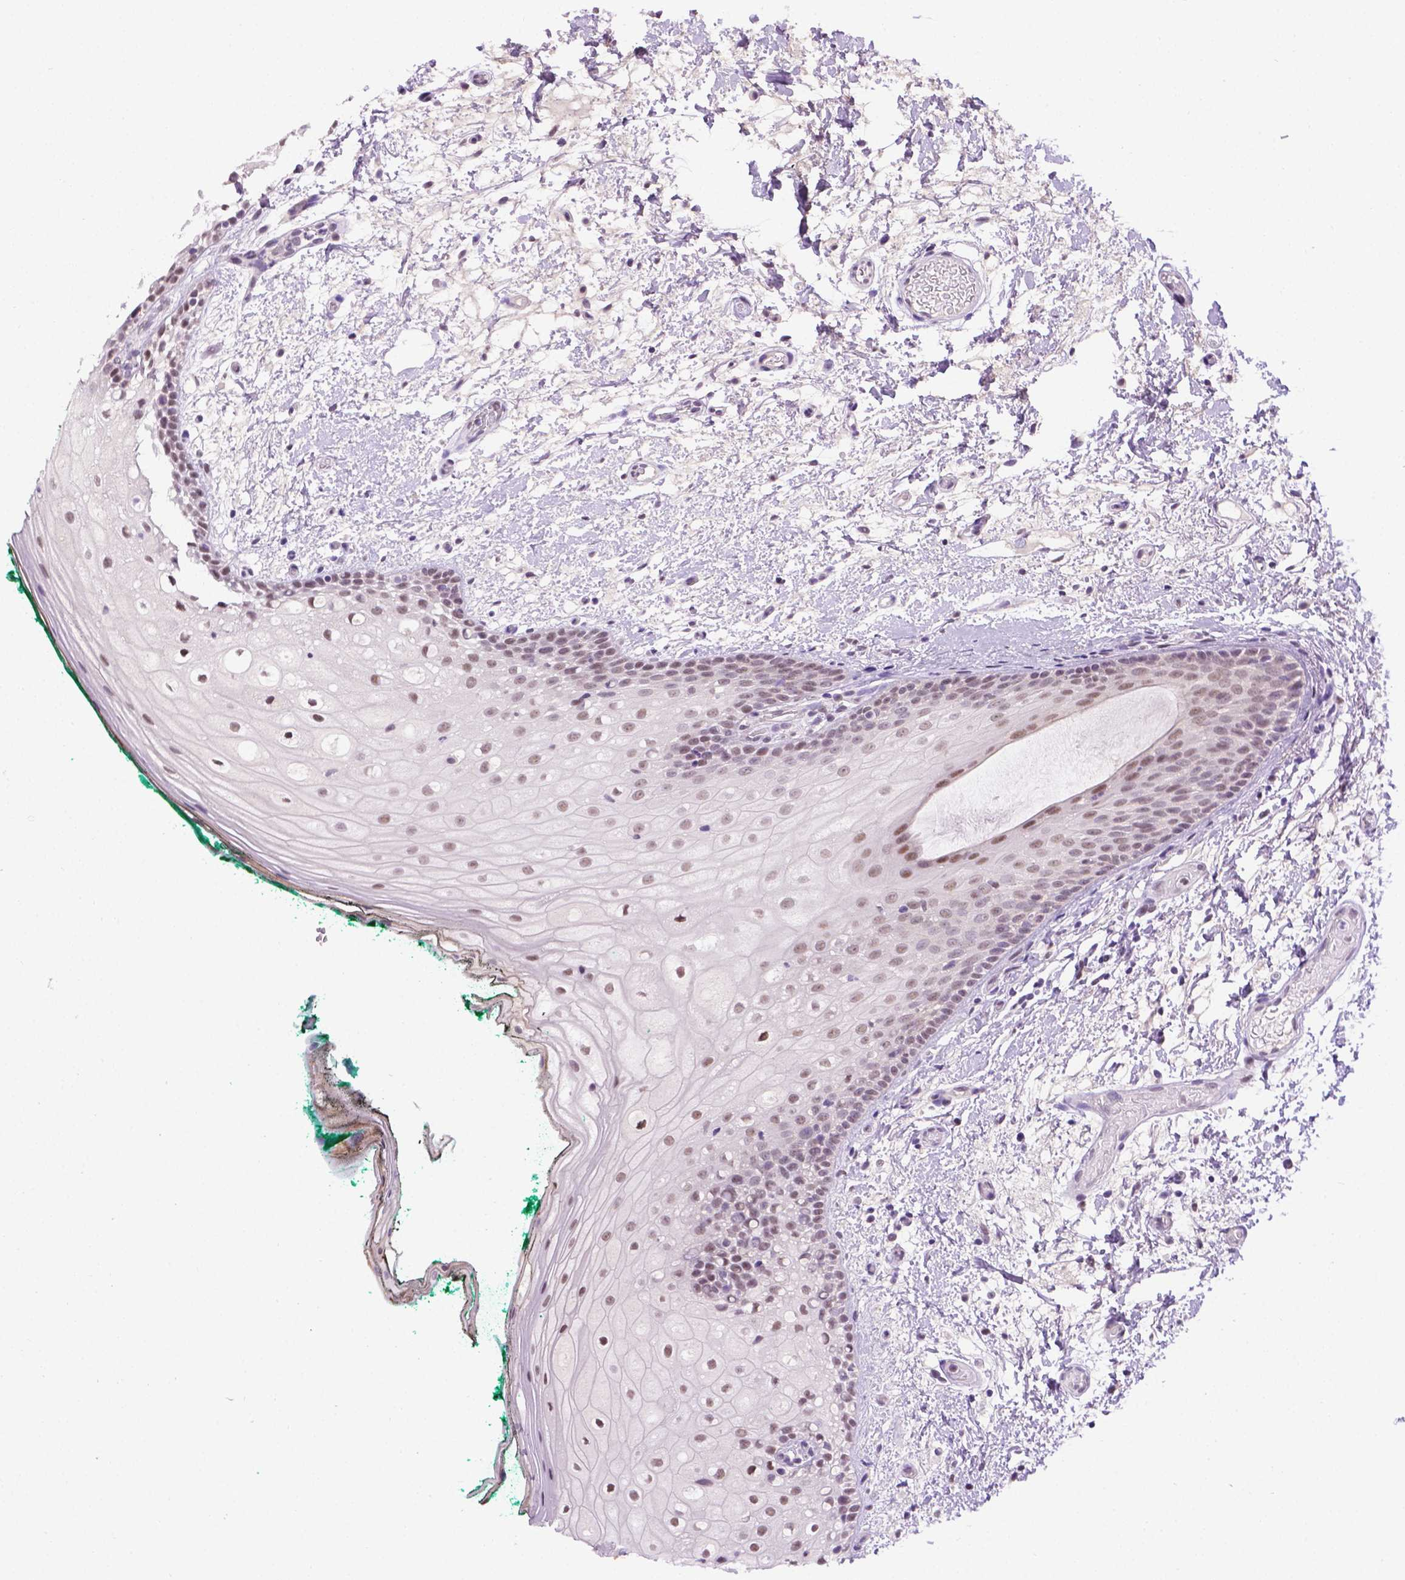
{"staining": {"intensity": "moderate", "quantity": ">75%", "location": "nuclear"}, "tissue": "oral mucosa", "cell_type": "Squamous epithelial cells", "image_type": "normal", "snomed": [{"axis": "morphology", "description": "Normal tissue, NOS"}, {"axis": "topography", "description": "Oral tissue"}], "caption": "IHC histopathology image of normal oral mucosa: oral mucosa stained using IHC demonstrates medium levels of moderate protein expression localized specifically in the nuclear of squamous epithelial cells, appearing as a nuclear brown color.", "gene": "ABI2", "patient": {"sex": "female", "age": 83}}